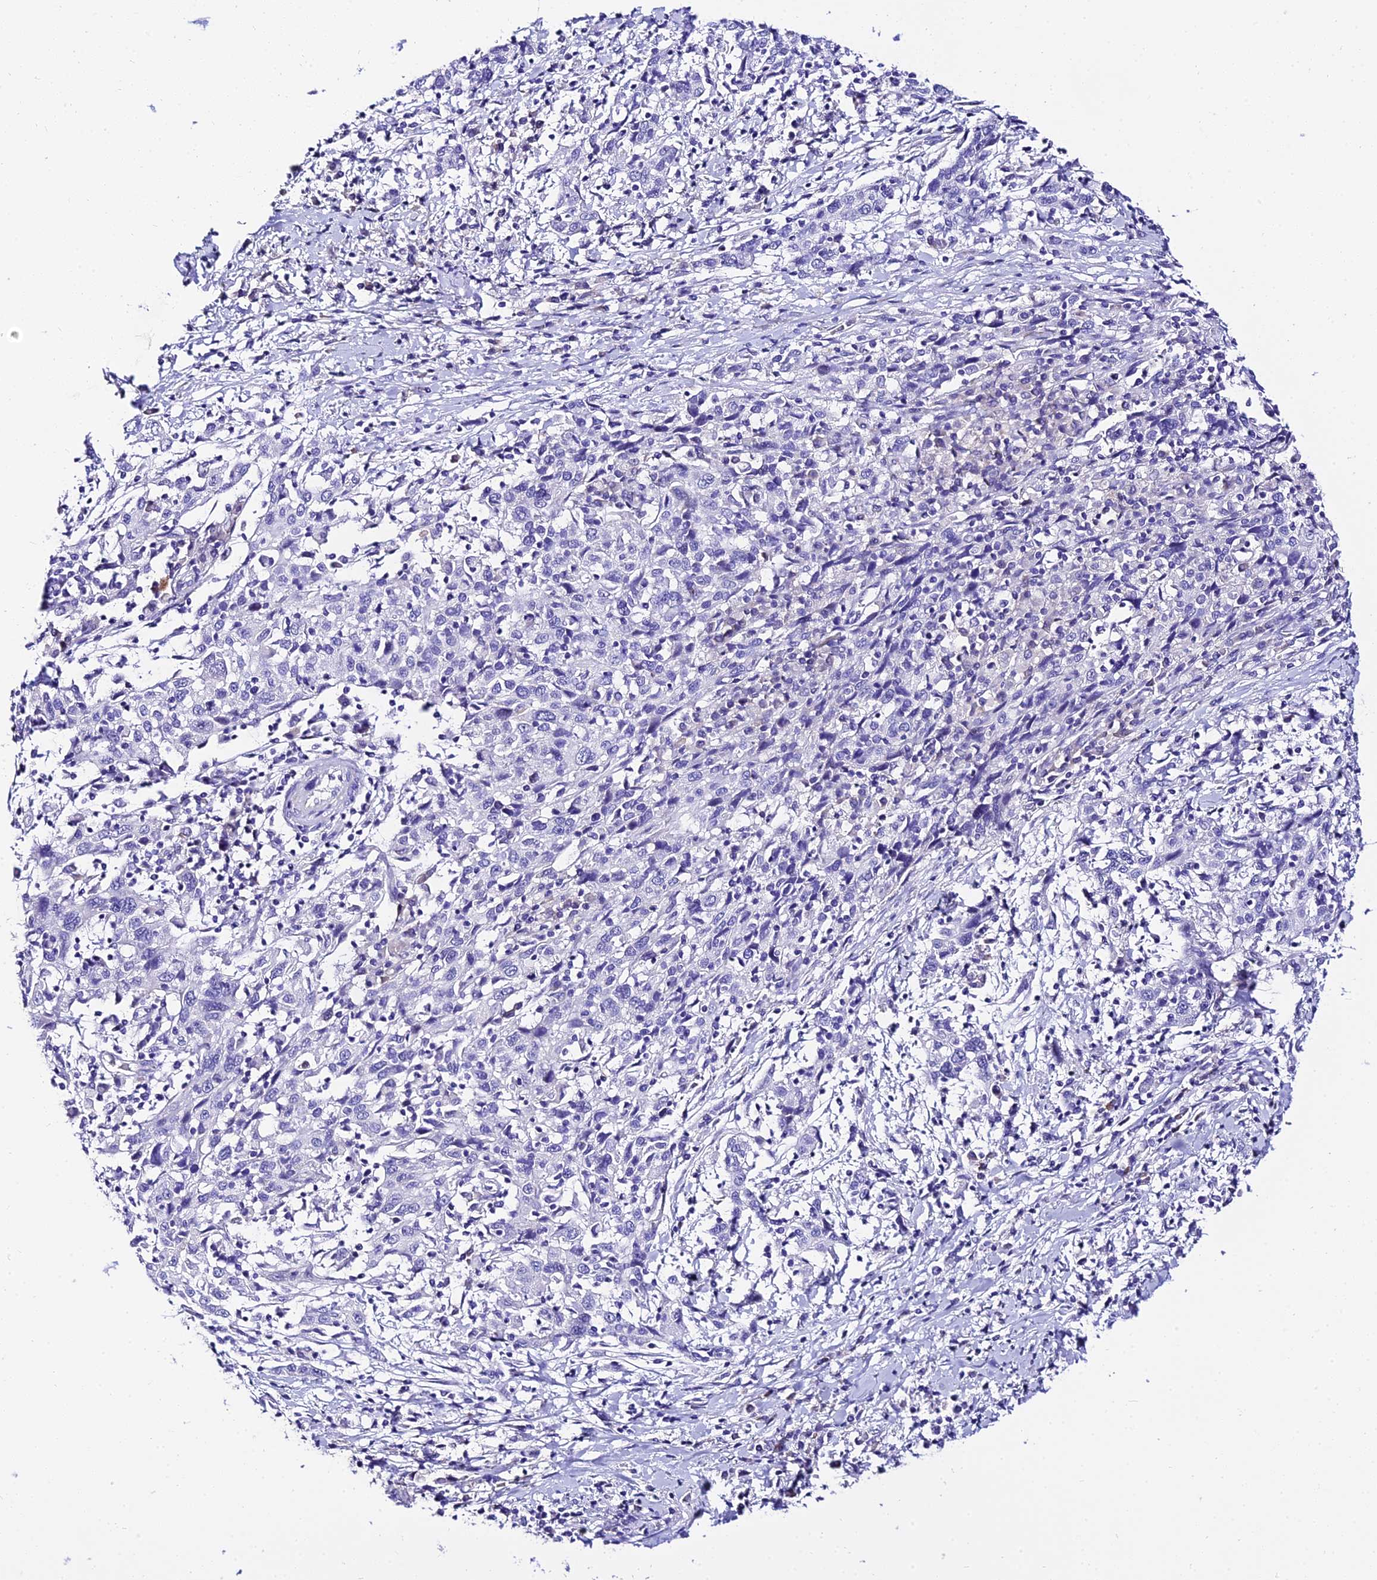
{"staining": {"intensity": "negative", "quantity": "none", "location": "none"}, "tissue": "cervical cancer", "cell_type": "Tumor cells", "image_type": "cancer", "snomed": [{"axis": "morphology", "description": "Squamous cell carcinoma, NOS"}, {"axis": "topography", "description": "Cervix"}], "caption": "Tumor cells show no significant protein positivity in cervical squamous cell carcinoma. (IHC, brightfield microscopy, high magnification).", "gene": "DEFB106A", "patient": {"sex": "female", "age": 46}}